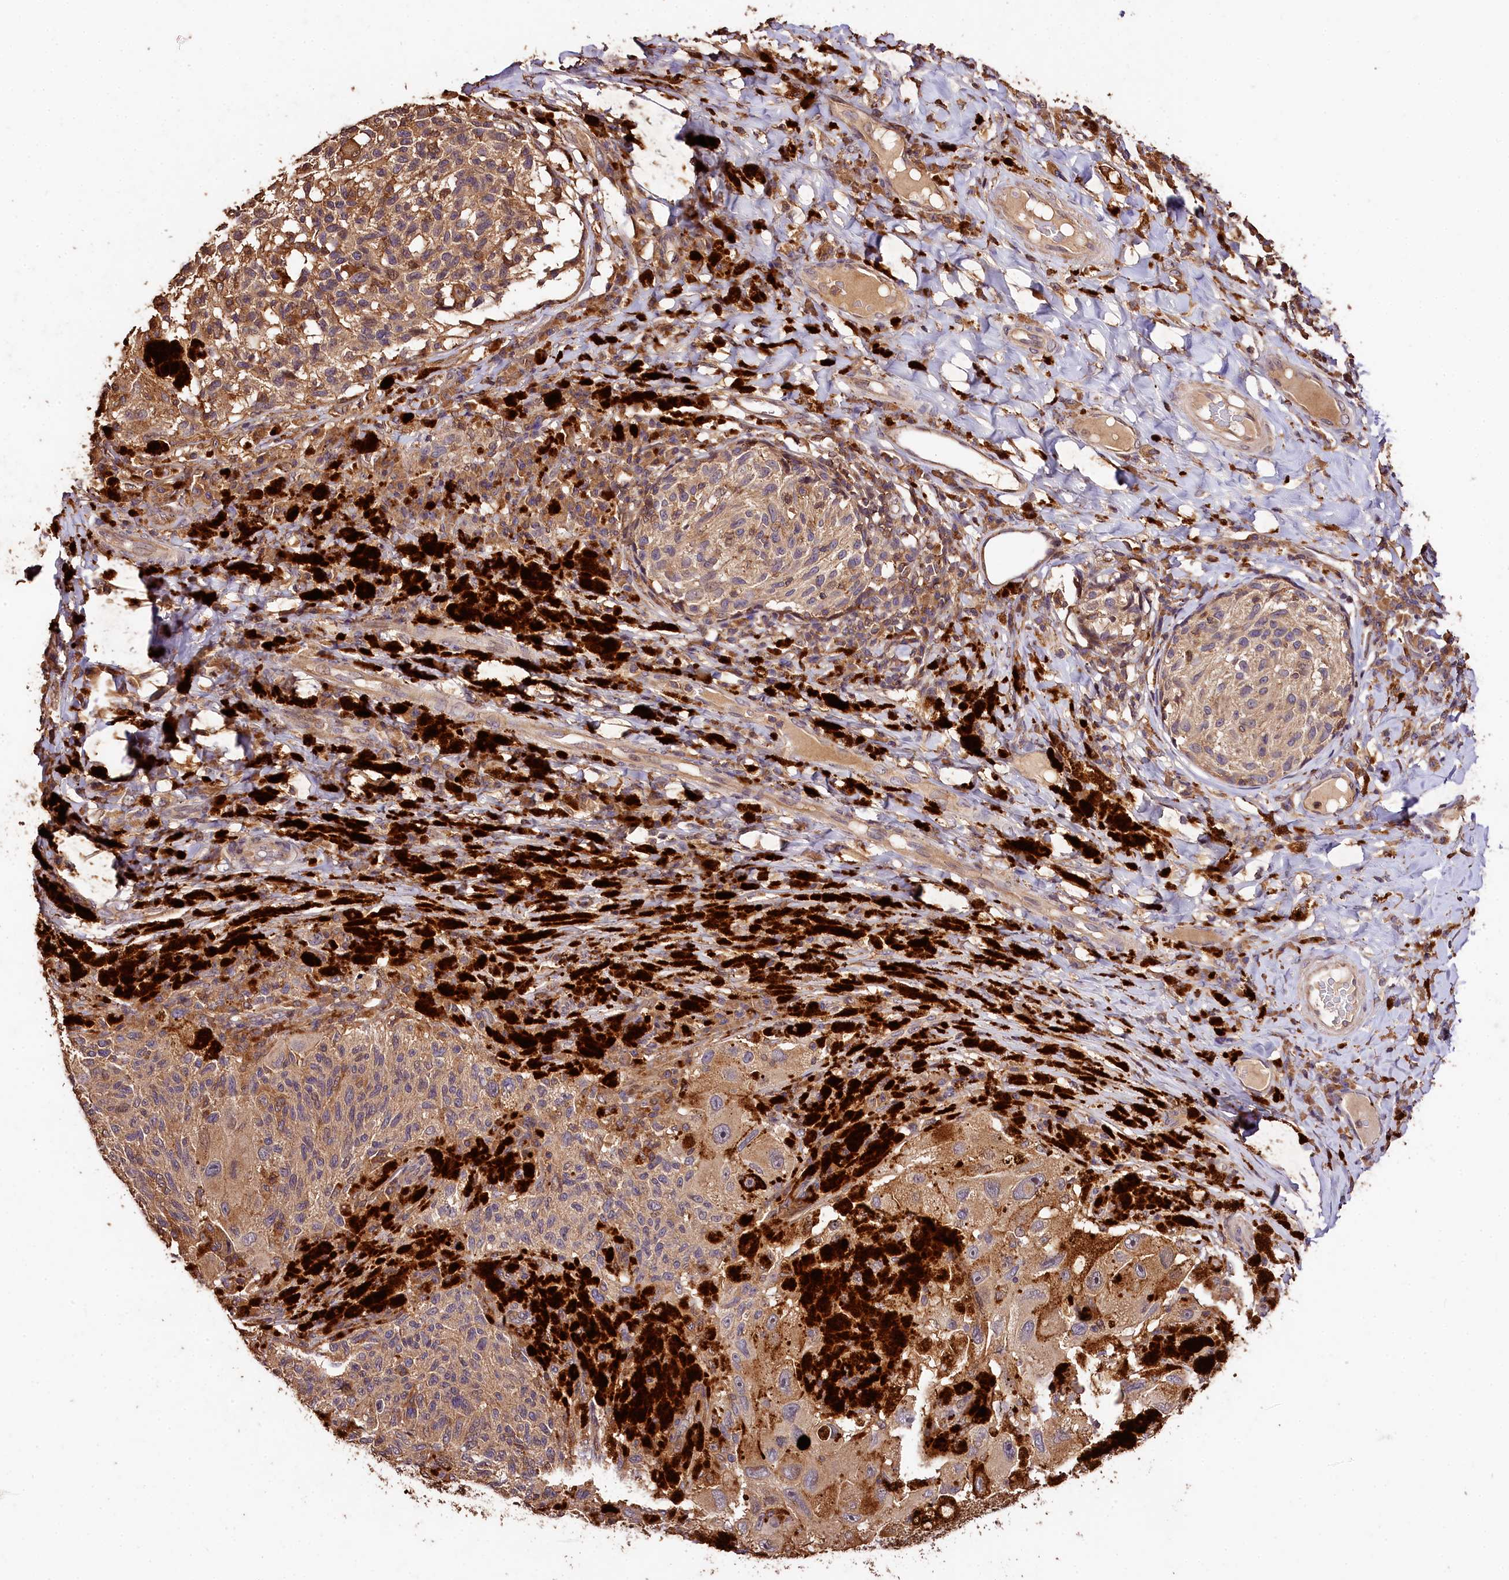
{"staining": {"intensity": "weak", "quantity": ">75%", "location": "cytoplasmic/membranous"}, "tissue": "melanoma", "cell_type": "Tumor cells", "image_type": "cancer", "snomed": [{"axis": "morphology", "description": "Malignant melanoma, NOS"}, {"axis": "topography", "description": "Skin"}], "caption": "Weak cytoplasmic/membranous staining is seen in approximately >75% of tumor cells in melanoma. The staining was performed using DAB to visualize the protein expression in brown, while the nuclei were stained in blue with hematoxylin (Magnification: 20x).", "gene": "KPTN", "patient": {"sex": "female", "age": 73}}